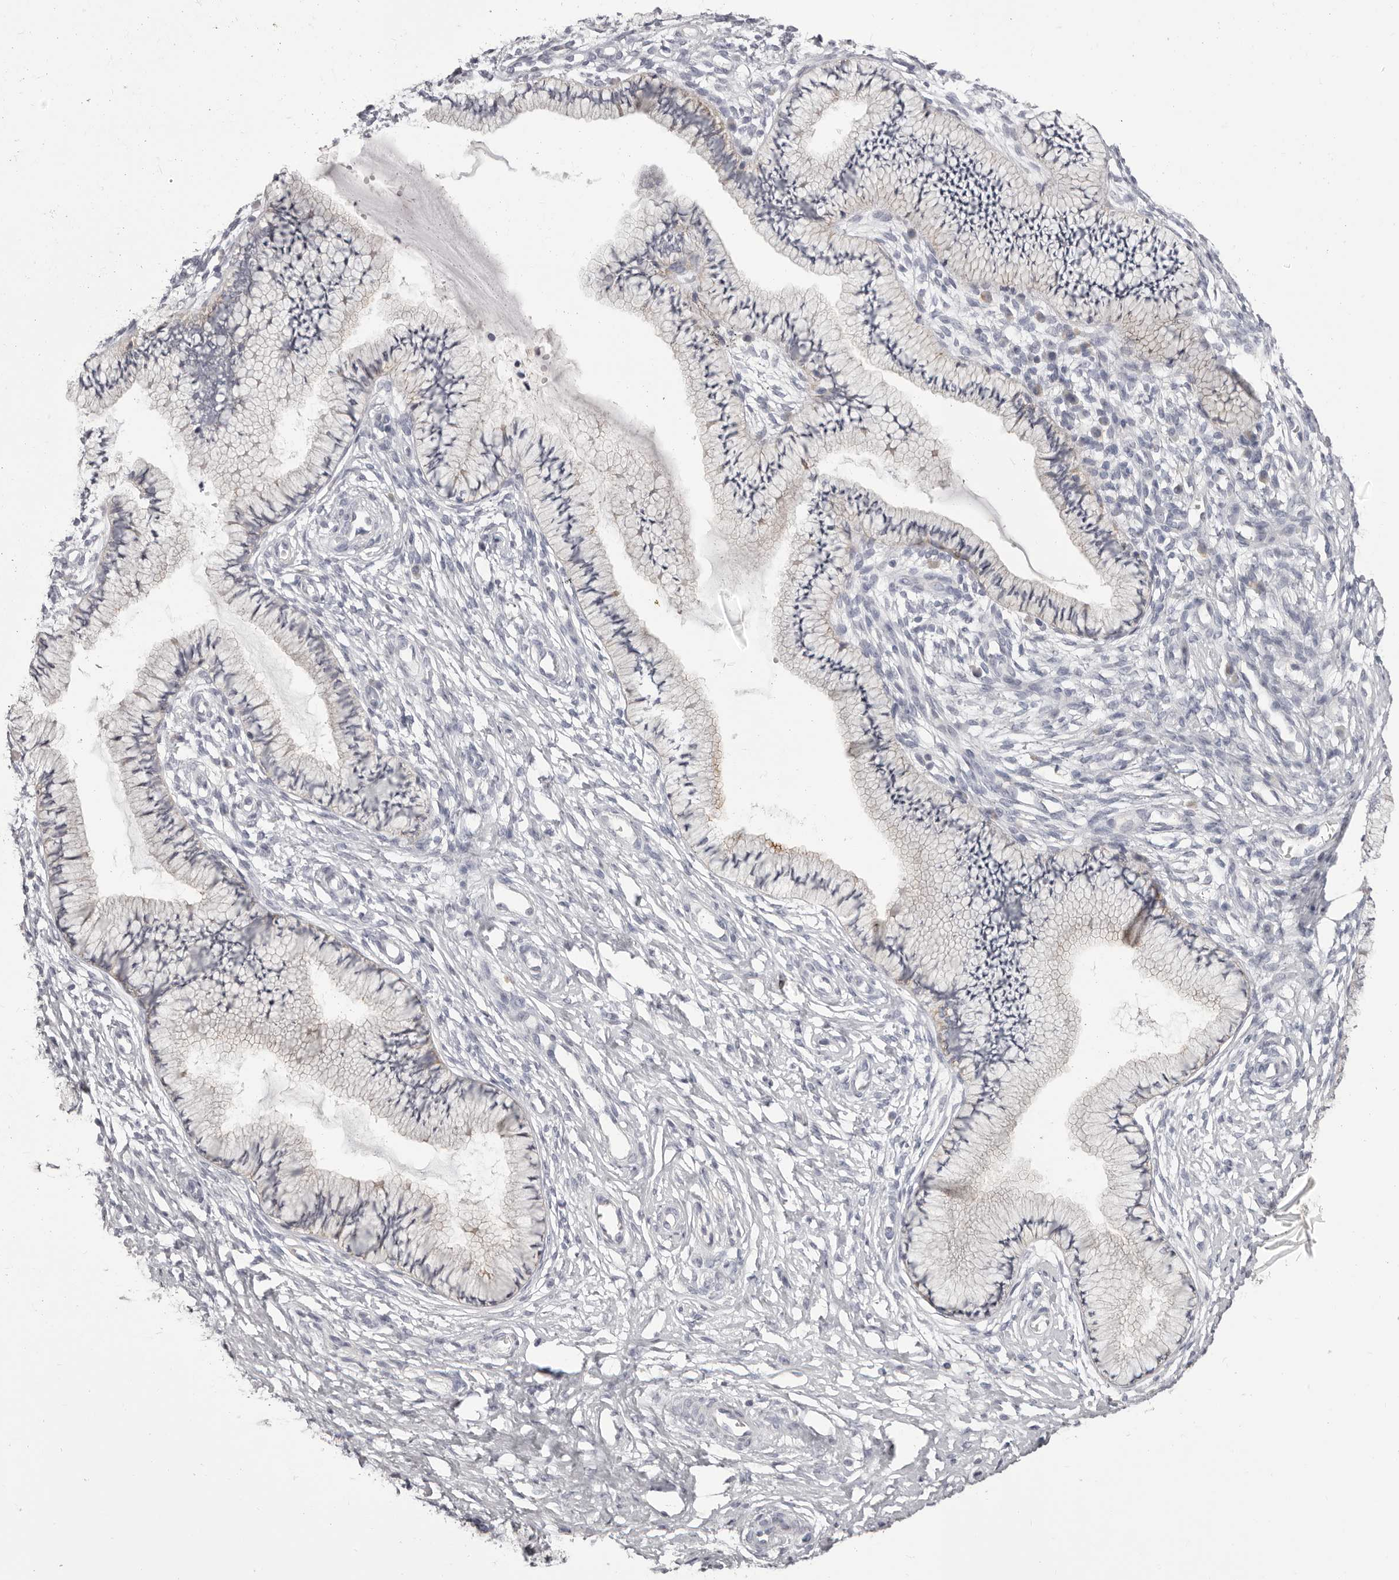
{"staining": {"intensity": "moderate", "quantity": "25%-75%", "location": "cytoplasmic/membranous"}, "tissue": "cervix", "cell_type": "Glandular cells", "image_type": "normal", "snomed": [{"axis": "morphology", "description": "Normal tissue, NOS"}, {"axis": "topography", "description": "Cervix"}], "caption": "Protein staining shows moderate cytoplasmic/membranous expression in about 25%-75% of glandular cells in normal cervix.", "gene": "OTUD3", "patient": {"sex": "female", "age": 36}}